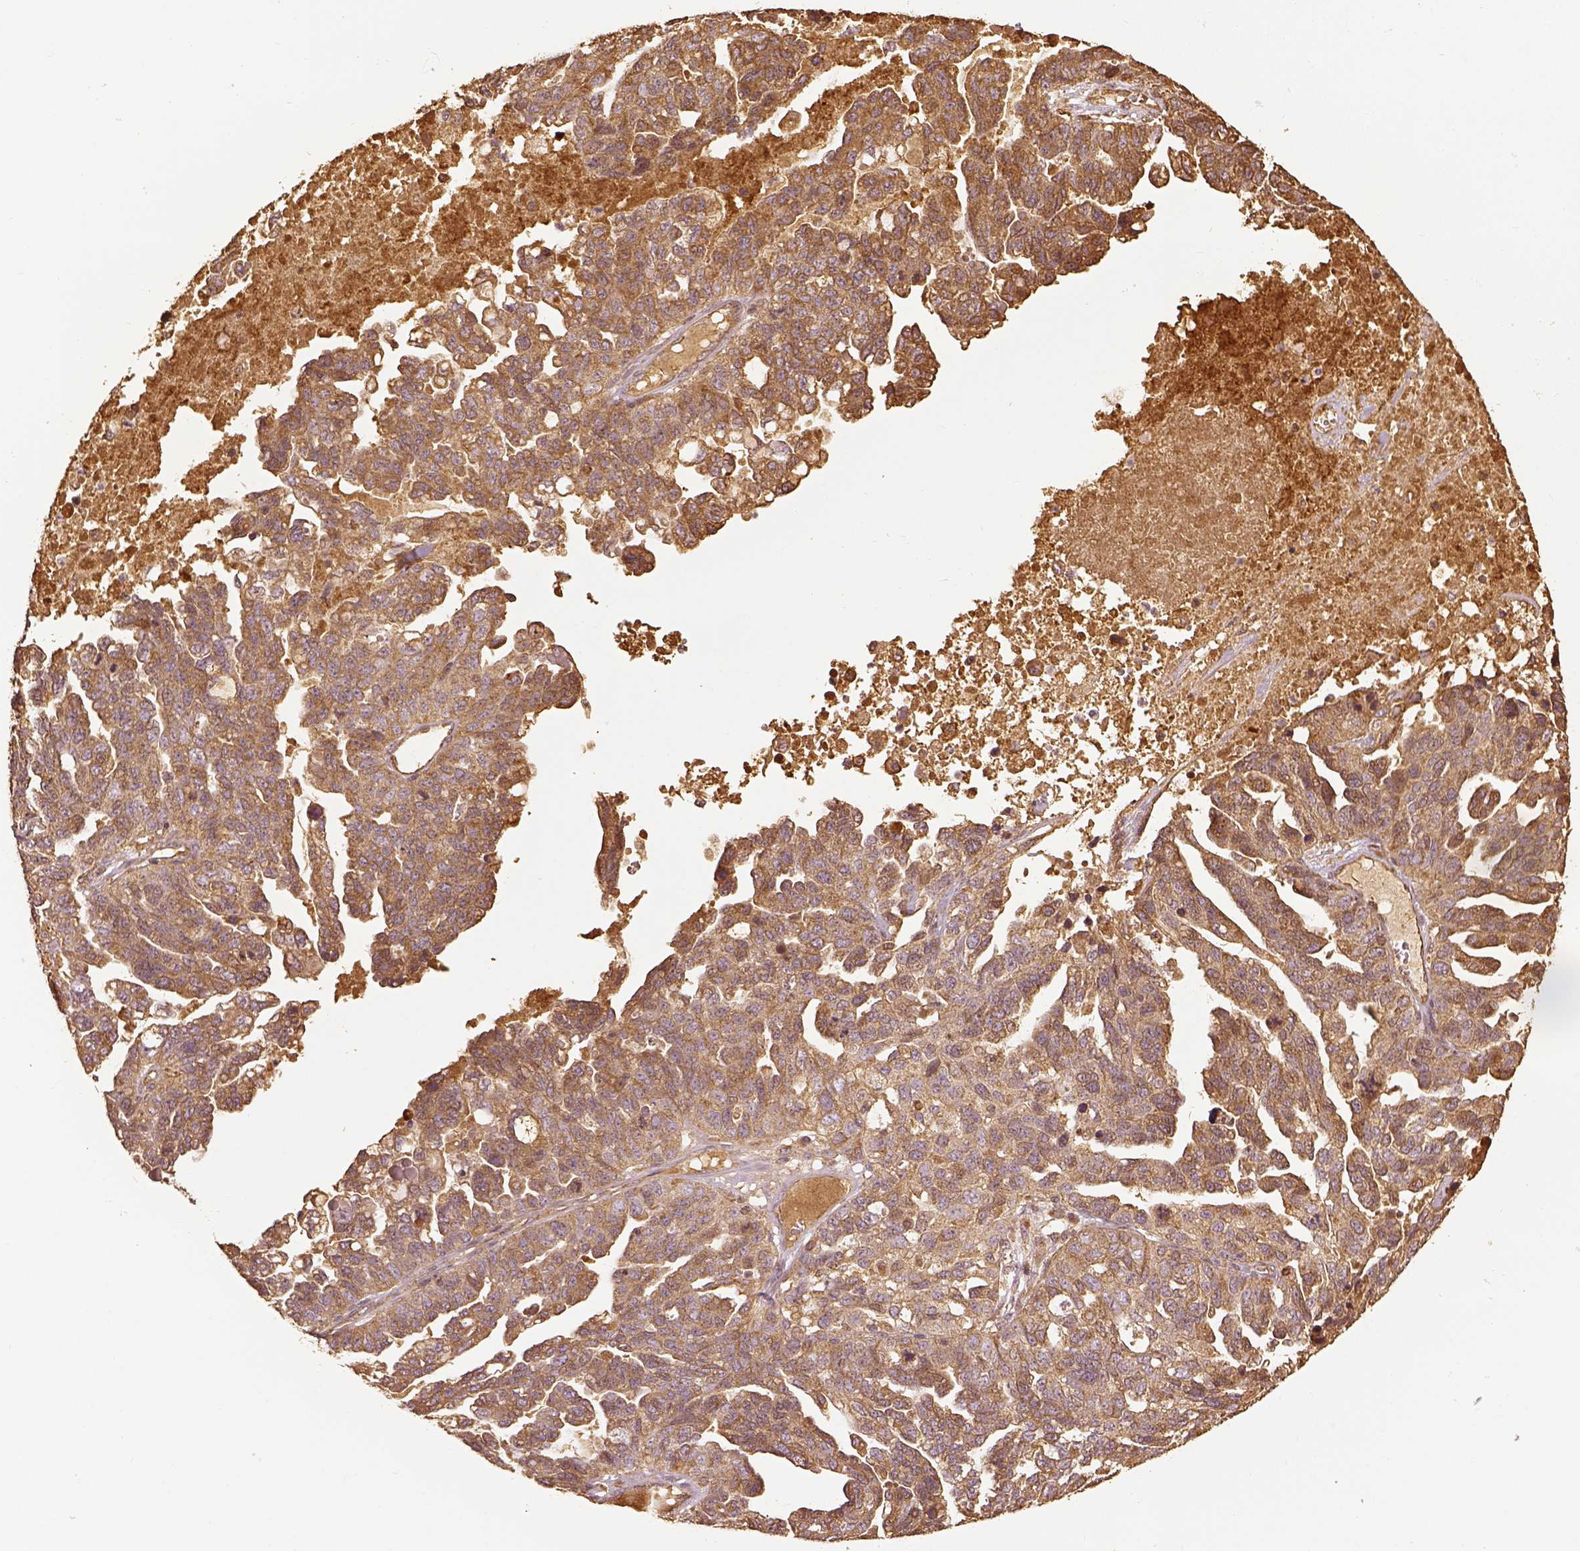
{"staining": {"intensity": "weak", "quantity": ">75%", "location": "cytoplasmic/membranous"}, "tissue": "ovarian cancer", "cell_type": "Tumor cells", "image_type": "cancer", "snomed": [{"axis": "morphology", "description": "Cystadenocarcinoma, serous, NOS"}, {"axis": "topography", "description": "Ovary"}], "caption": "Immunohistochemistry (IHC) micrograph of human ovarian cancer (serous cystadenocarcinoma) stained for a protein (brown), which exhibits low levels of weak cytoplasmic/membranous staining in approximately >75% of tumor cells.", "gene": "VEGFA", "patient": {"sex": "female", "age": 71}}